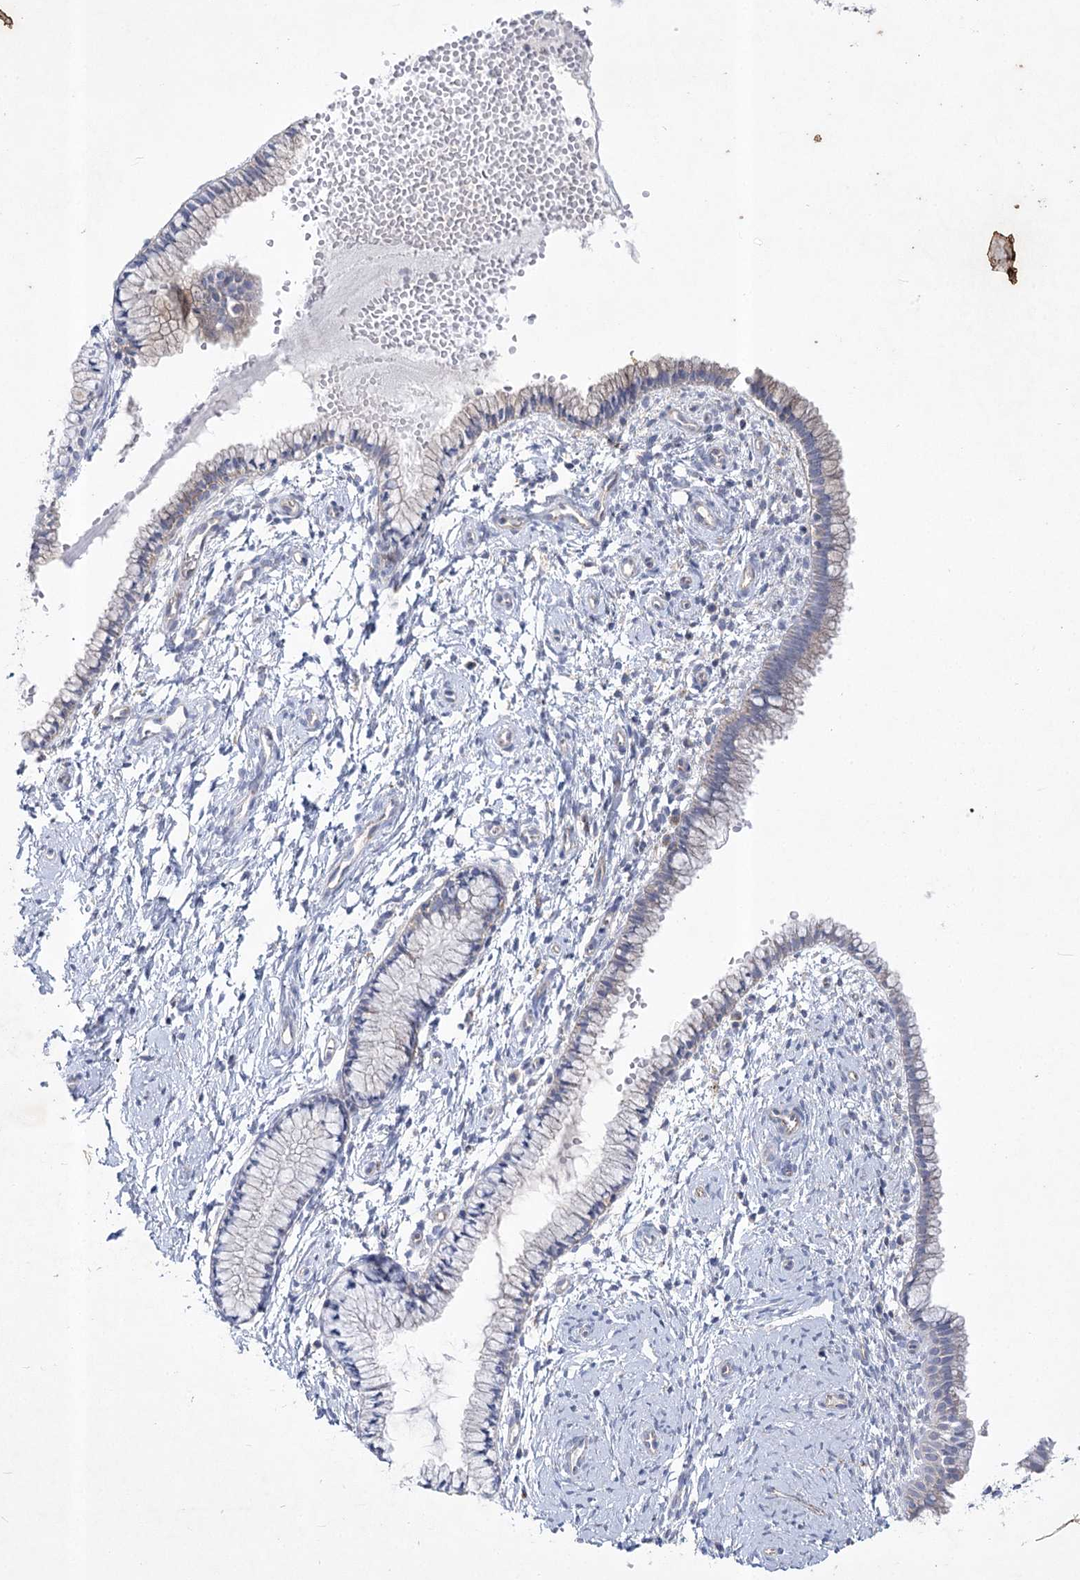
{"staining": {"intensity": "negative", "quantity": "none", "location": "none"}, "tissue": "cervix", "cell_type": "Glandular cells", "image_type": "normal", "snomed": [{"axis": "morphology", "description": "Normal tissue, NOS"}, {"axis": "topography", "description": "Cervix"}], "caption": "Cervix was stained to show a protein in brown. There is no significant positivity in glandular cells. Brightfield microscopy of IHC stained with DAB (3,3'-diaminobenzidine) (brown) and hematoxylin (blue), captured at high magnification.", "gene": "ITSN2", "patient": {"sex": "female", "age": 33}}